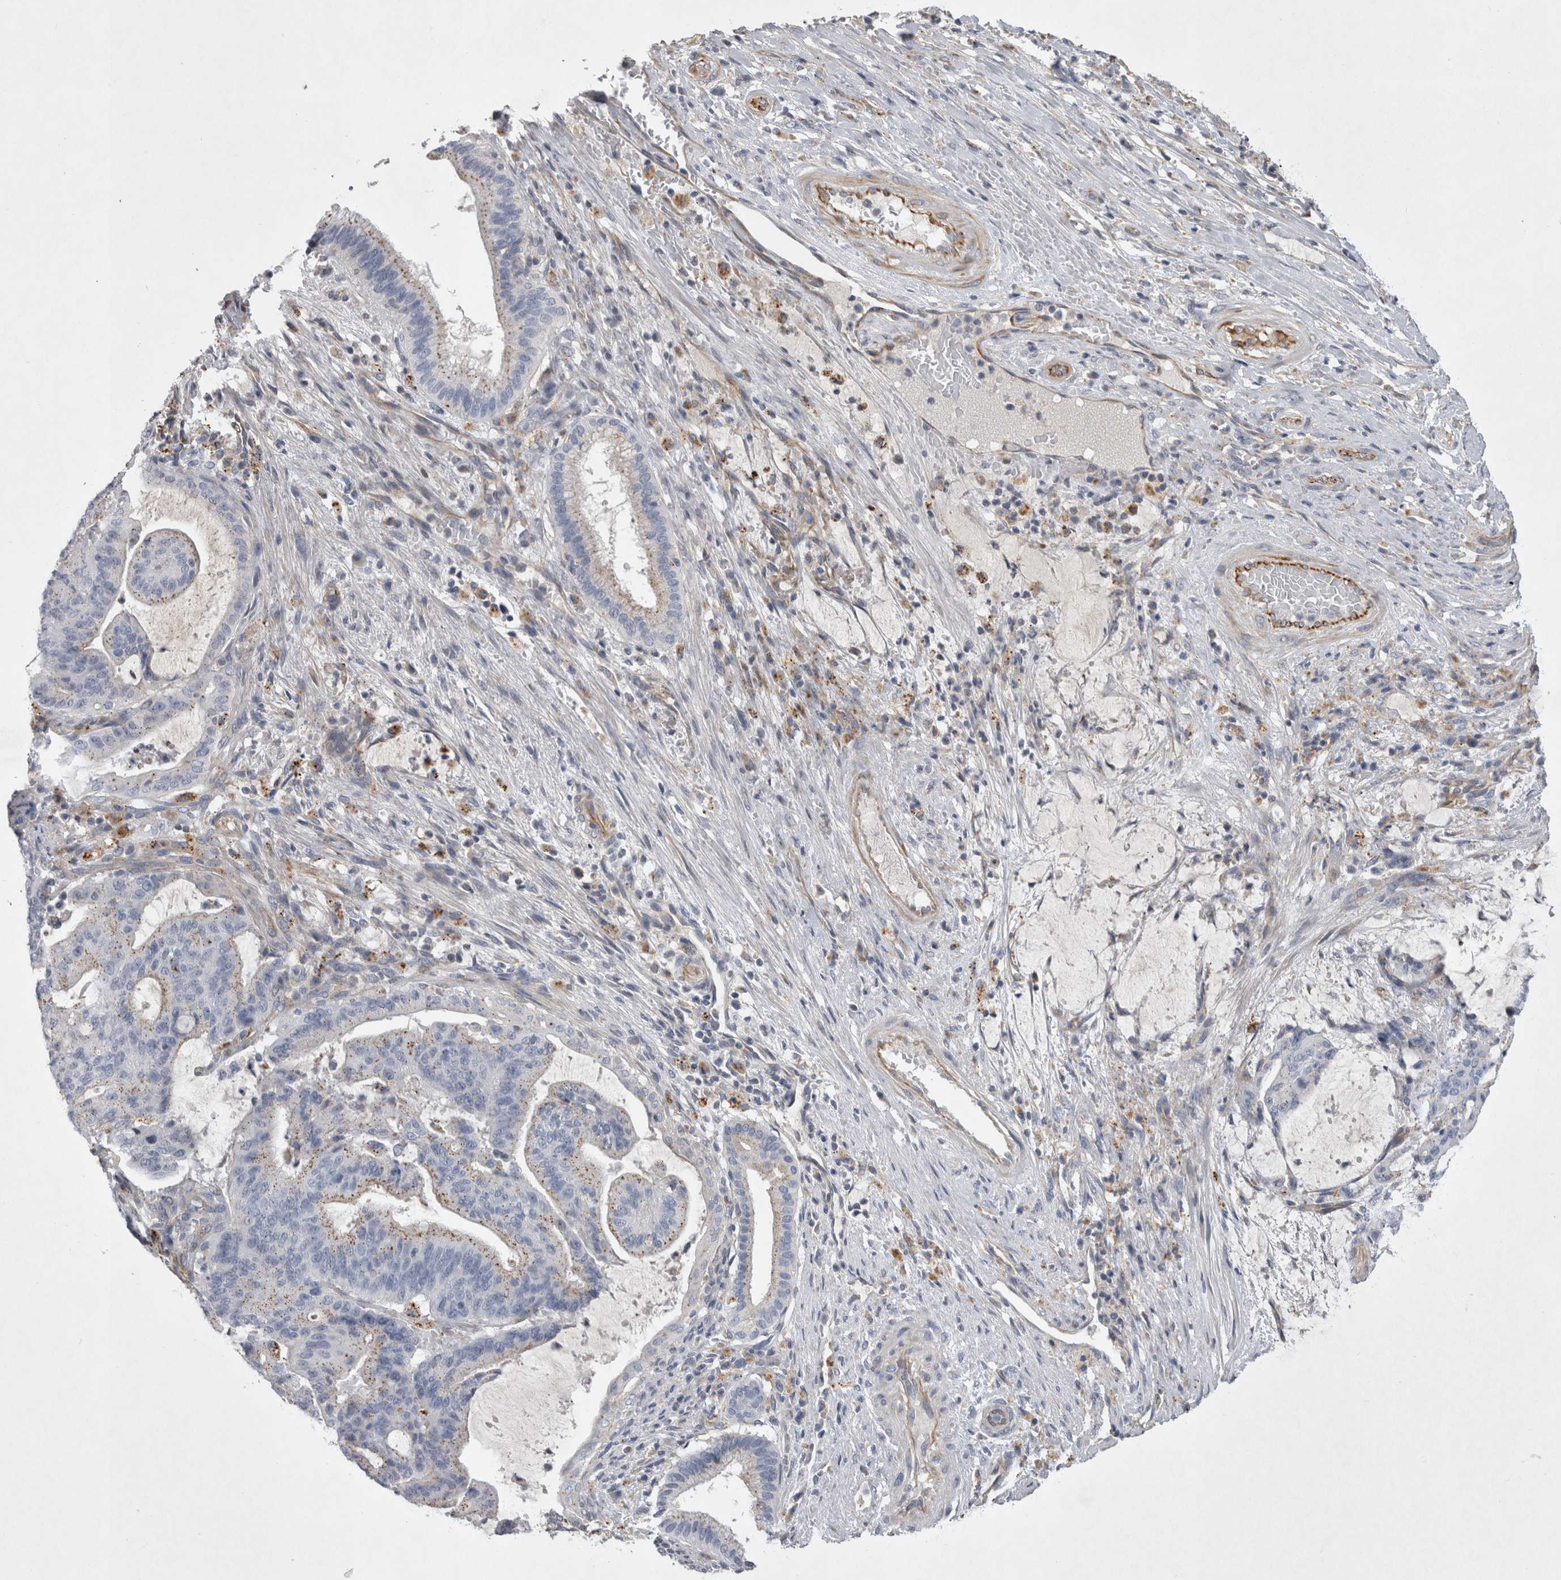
{"staining": {"intensity": "weak", "quantity": "<25%", "location": "cytoplasmic/membranous"}, "tissue": "liver cancer", "cell_type": "Tumor cells", "image_type": "cancer", "snomed": [{"axis": "morphology", "description": "Normal tissue, NOS"}, {"axis": "morphology", "description": "Cholangiocarcinoma"}, {"axis": "topography", "description": "Liver"}, {"axis": "topography", "description": "Peripheral nerve tissue"}], "caption": "The micrograph exhibits no staining of tumor cells in liver cancer.", "gene": "STRADB", "patient": {"sex": "female", "age": 73}}